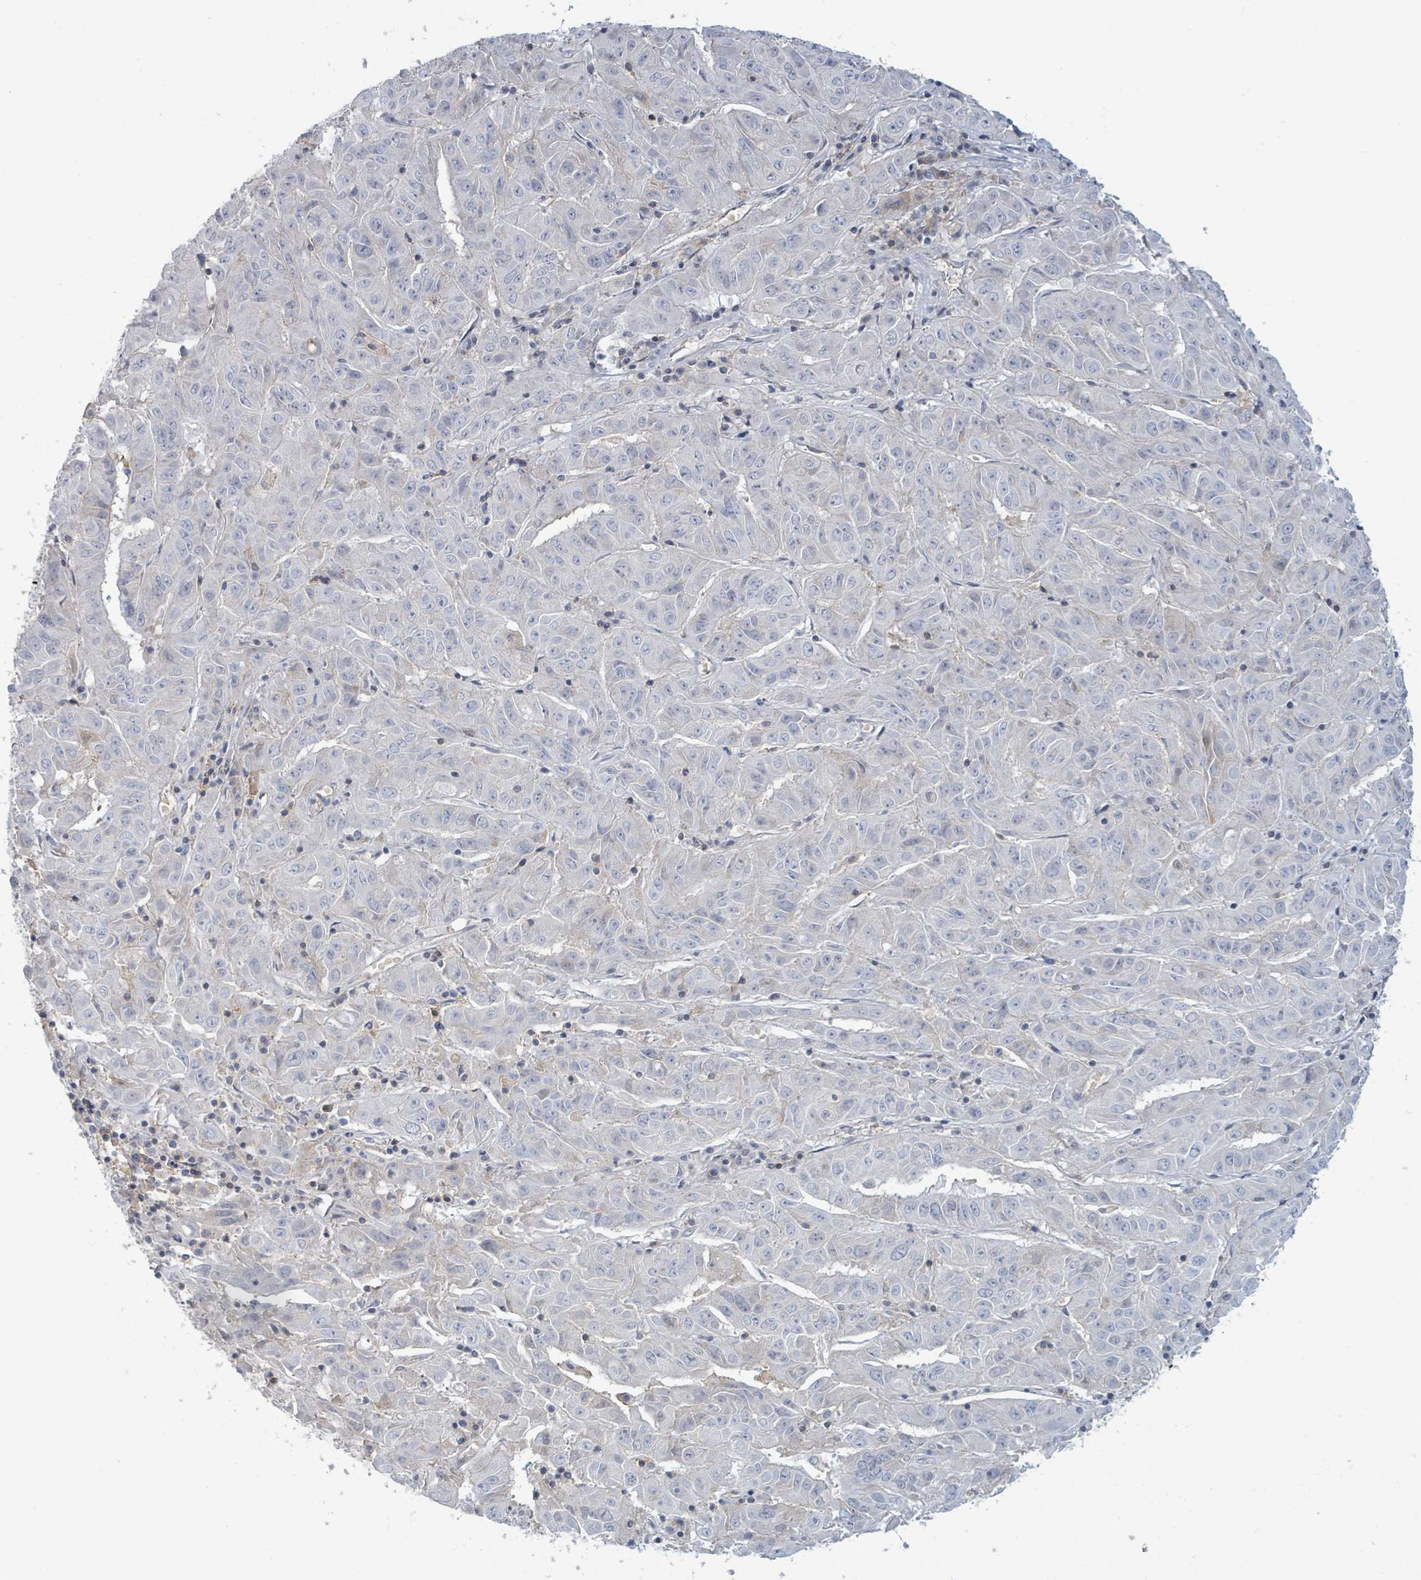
{"staining": {"intensity": "negative", "quantity": "none", "location": "none"}, "tissue": "pancreatic cancer", "cell_type": "Tumor cells", "image_type": "cancer", "snomed": [{"axis": "morphology", "description": "Adenocarcinoma, NOS"}, {"axis": "topography", "description": "Pancreas"}], "caption": "Tumor cells are negative for protein expression in human adenocarcinoma (pancreatic).", "gene": "TNFRSF14", "patient": {"sex": "male", "age": 63}}